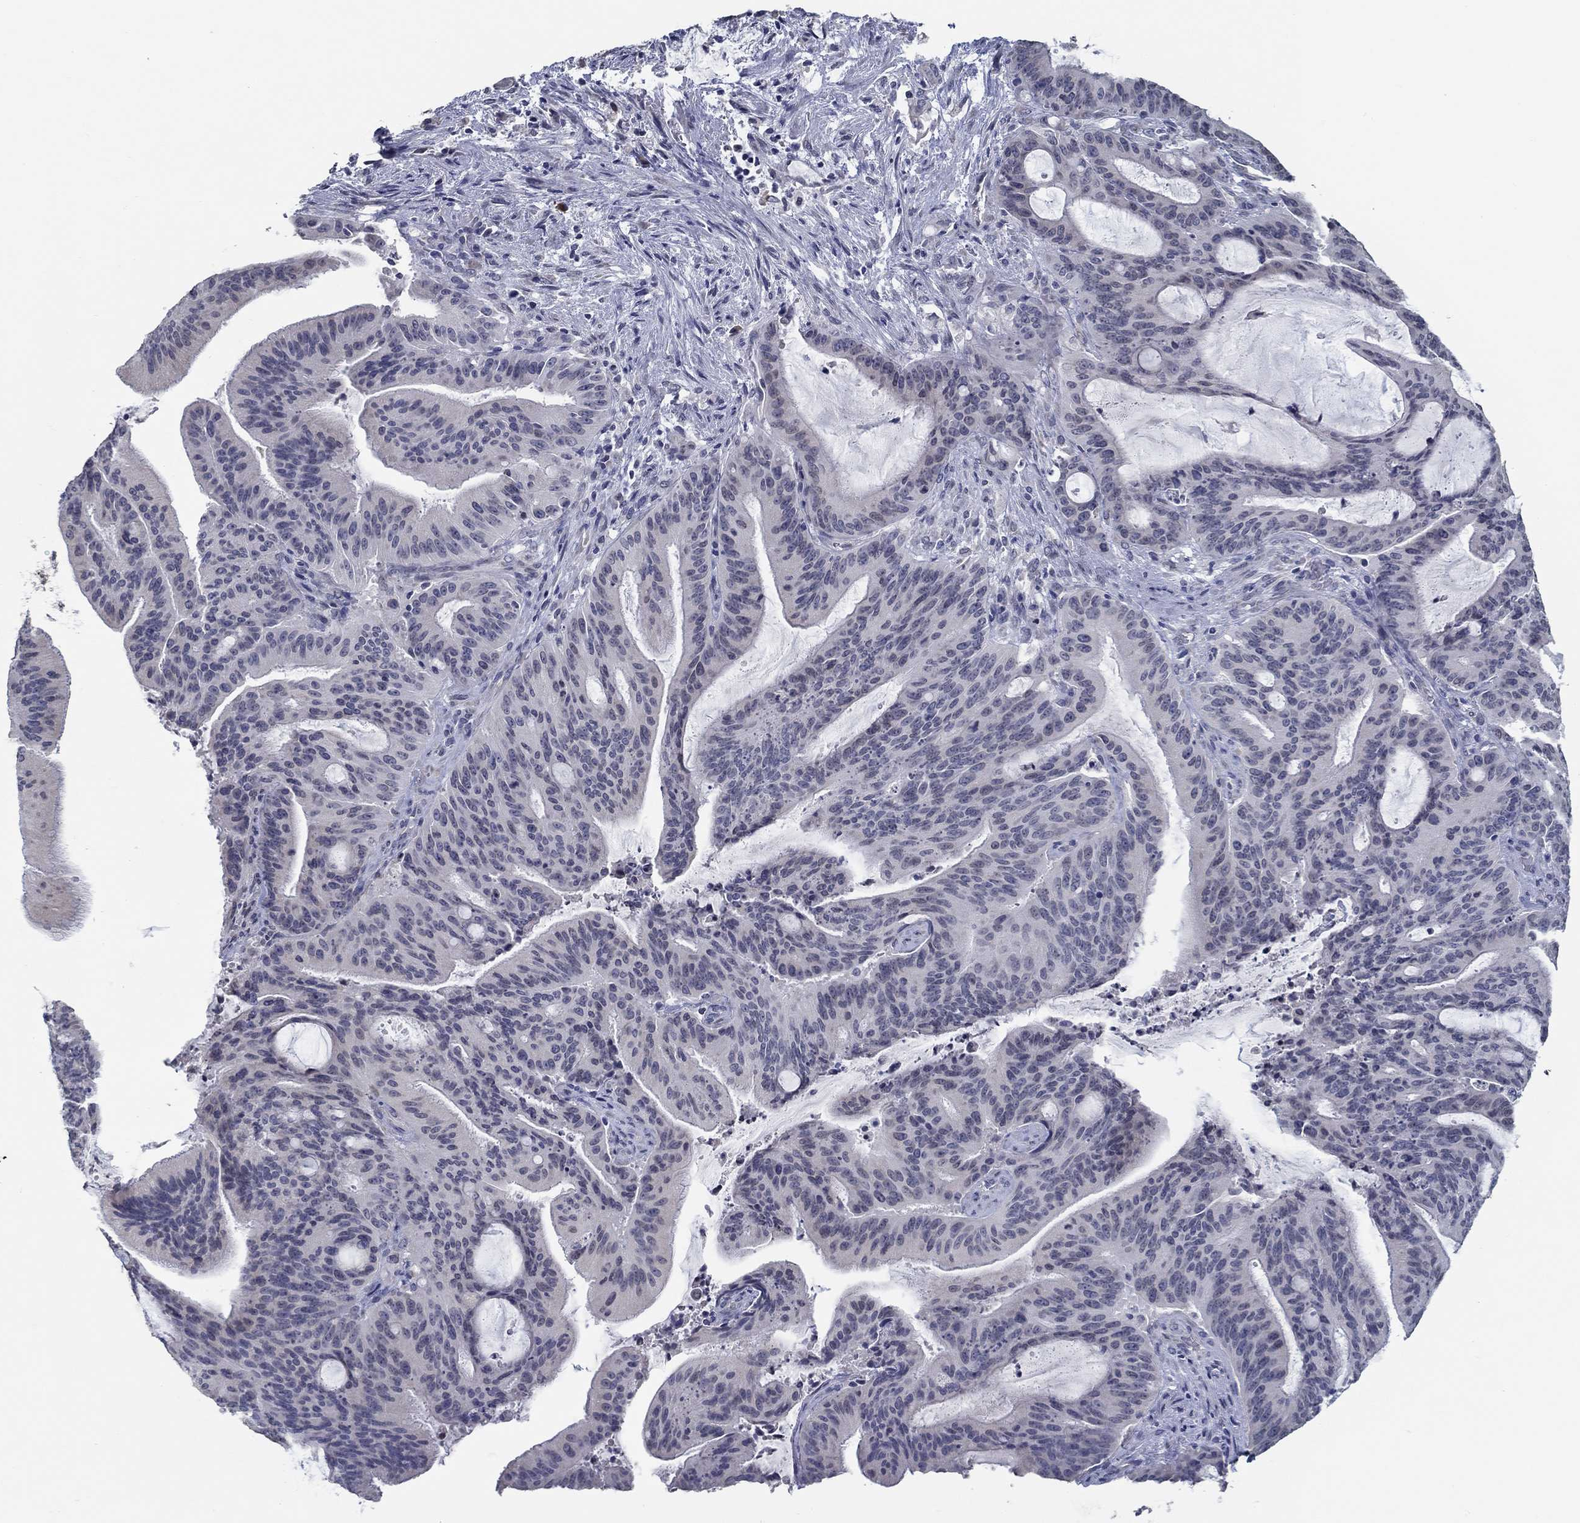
{"staining": {"intensity": "negative", "quantity": "none", "location": "none"}, "tissue": "liver cancer", "cell_type": "Tumor cells", "image_type": "cancer", "snomed": [{"axis": "morphology", "description": "Cholangiocarcinoma"}, {"axis": "topography", "description": "Liver"}], "caption": "This is a image of immunohistochemistry (IHC) staining of cholangiocarcinoma (liver), which shows no staining in tumor cells. Nuclei are stained in blue.", "gene": "NUP155", "patient": {"sex": "female", "age": 73}}